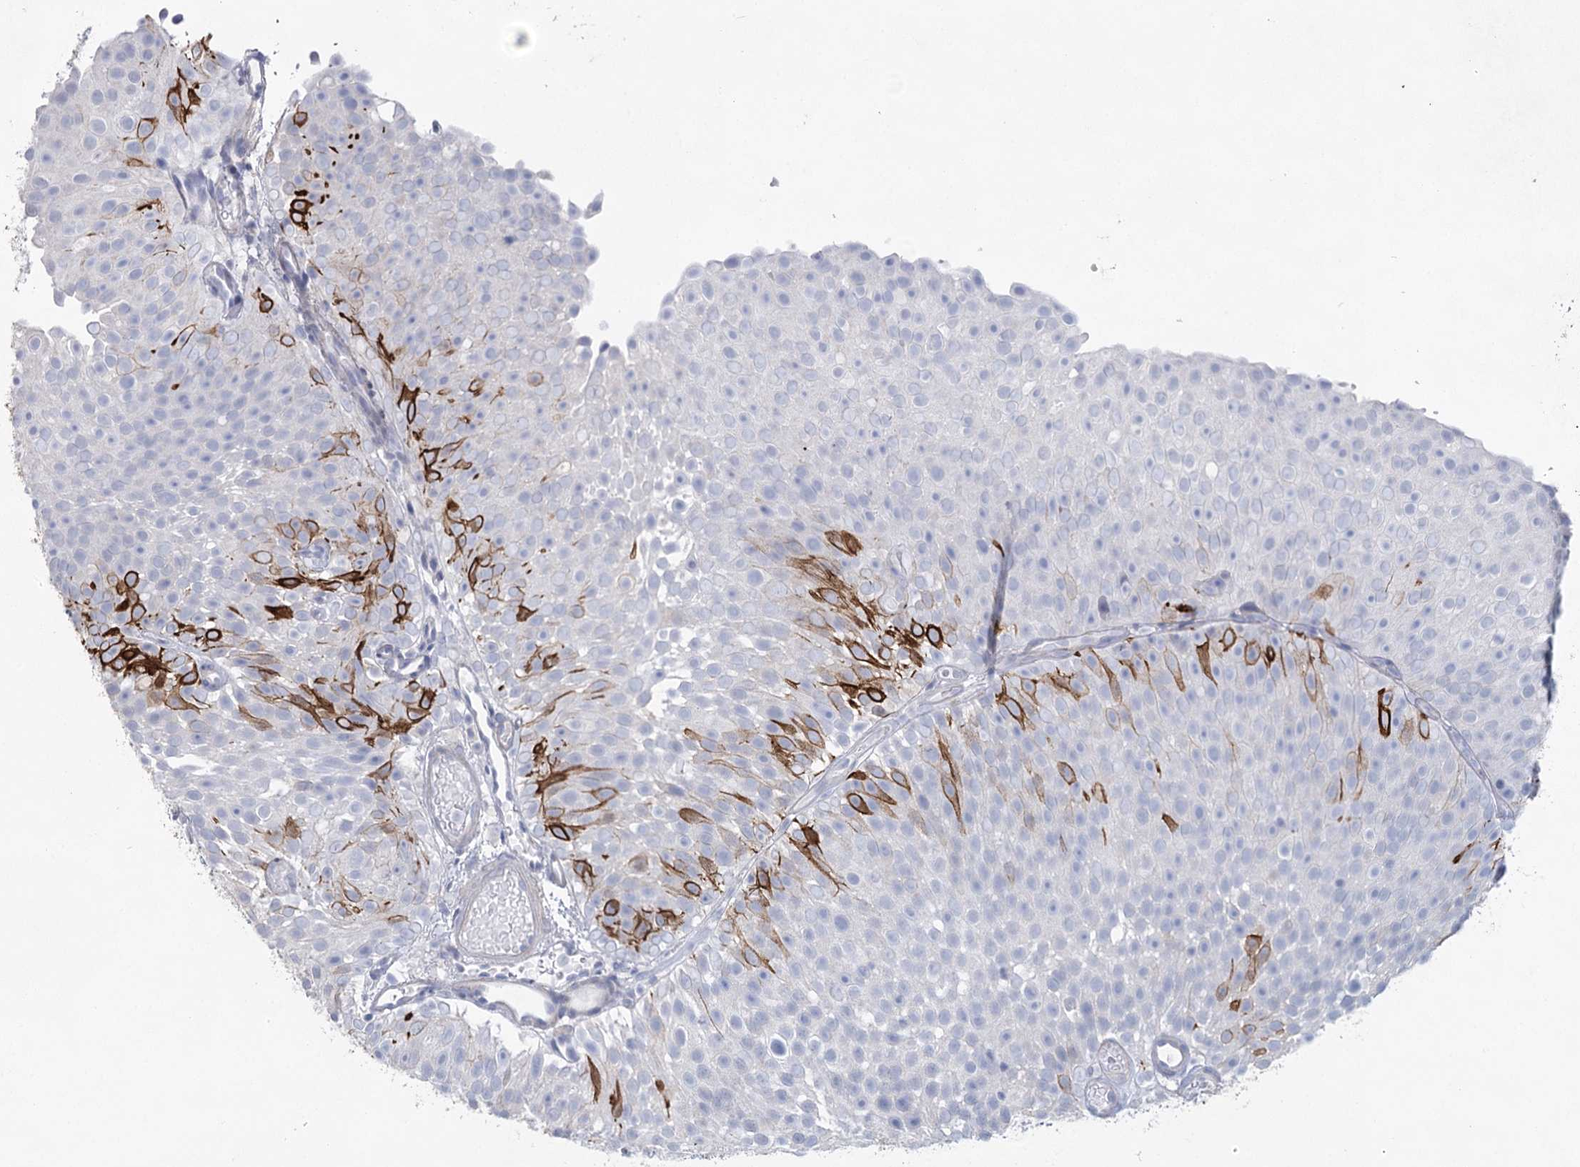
{"staining": {"intensity": "strong", "quantity": "<25%", "location": "cytoplasmic/membranous"}, "tissue": "urothelial cancer", "cell_type": "Tumor cells", "image_type": "cancer", "snomed": [{"axis": "morphology", "description": "Urothelial carcinoma, Low grade"}, {"axis": "topography", "description": "Urinary bladder"}], "caption": "High-magnification brightfield microscopy of low-grade urothelial carcinoma stained with DAB (brown) and counterstained with hematoxylin (blue). tumor cells exhibit strong cytoplasmic/membranous expression is present in approximately<25% of cells.", "gene": "CCDC88A", "patient": {"sex": "male", "age": 78}}